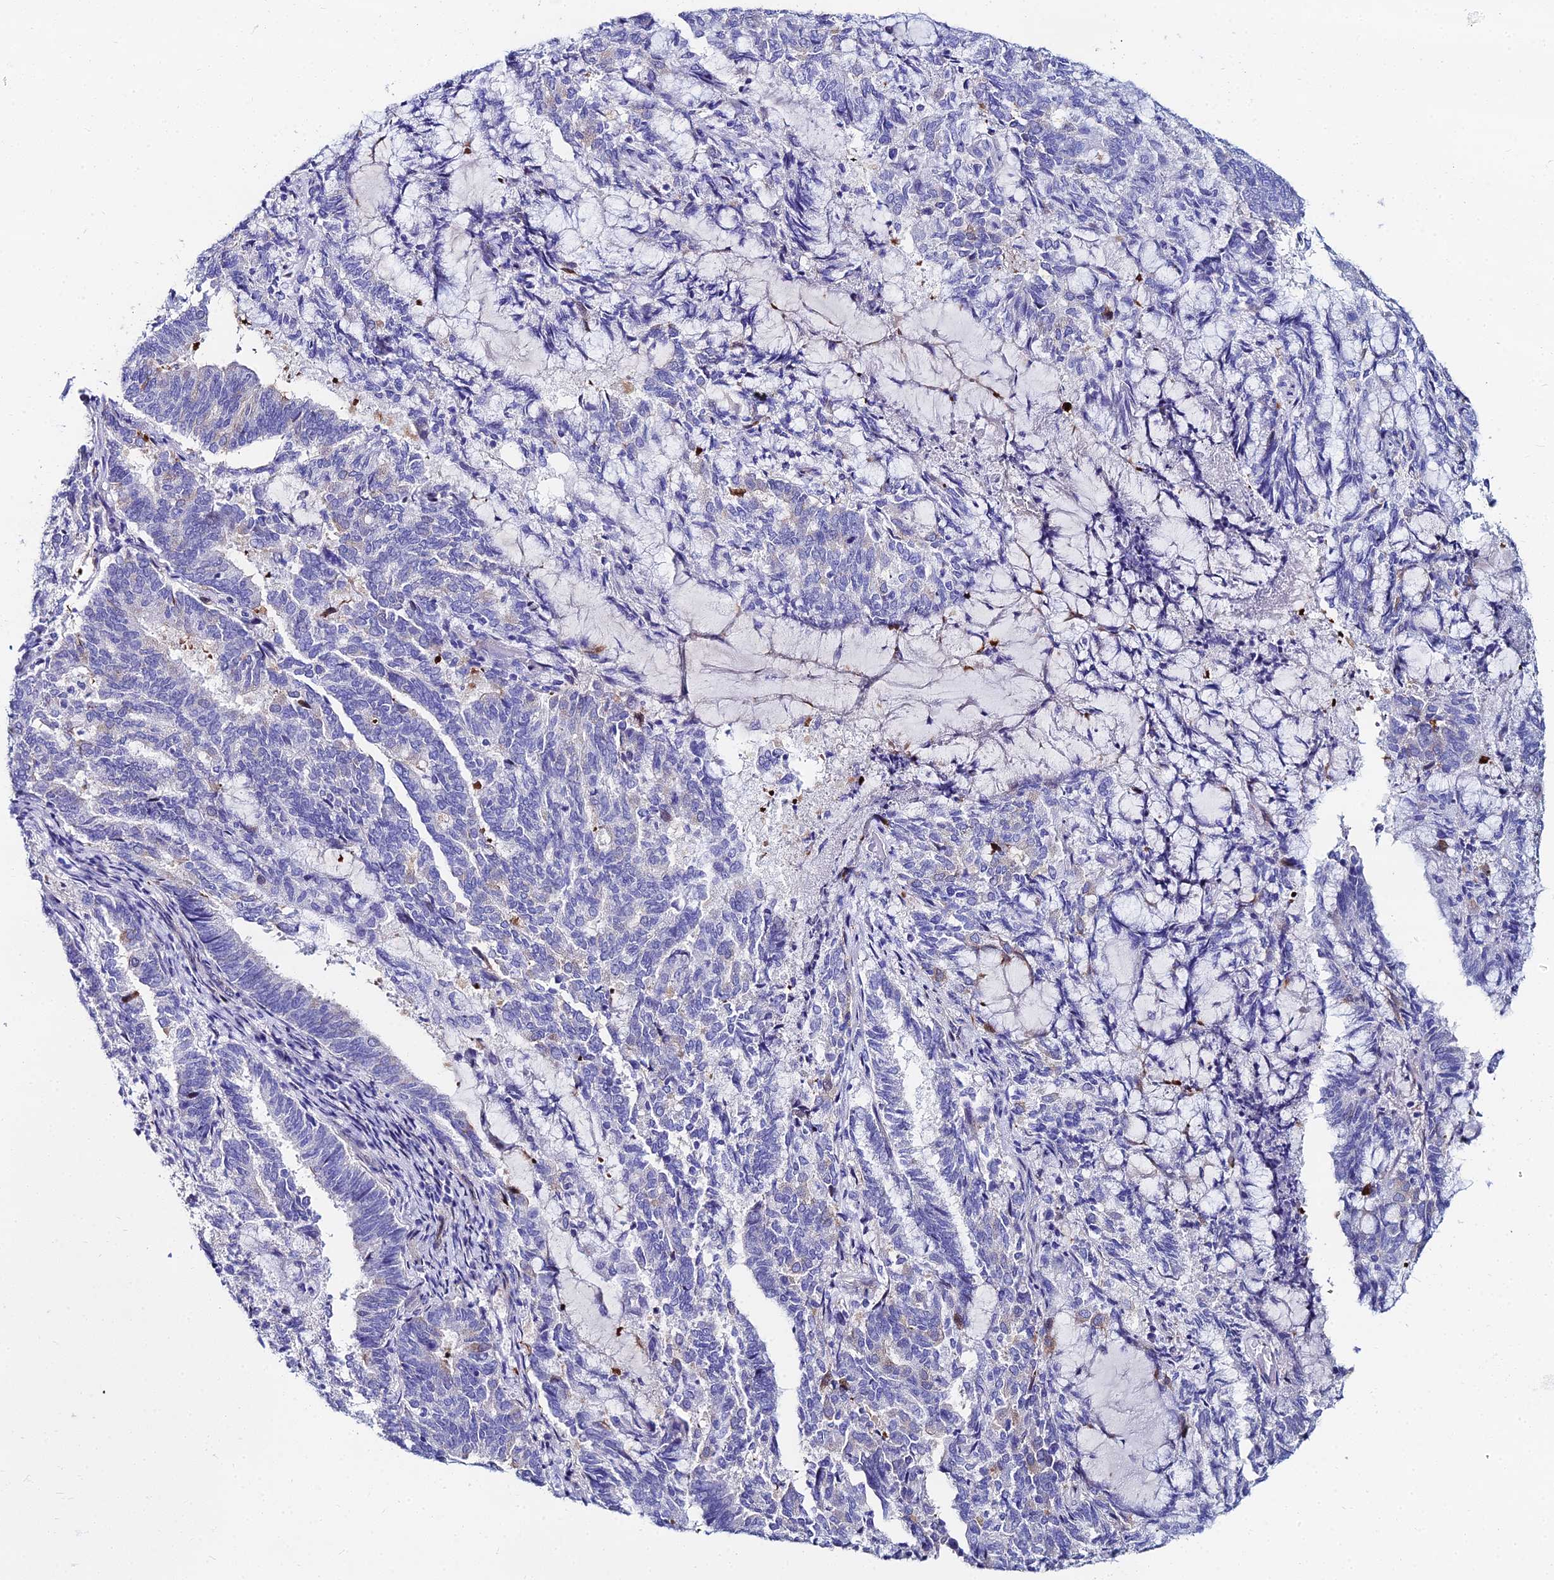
{"staining": {"intensity": "negative", "quantity": "none", "location": "none"}, "tissue": "endometrial cancer", "cell_type": "Tumor cells", "image_type": "cancer", "snomed": [{"axis": "morphology", "description": "Adenocarcinoma, NOS"}, {"axis": "topography", "description": "Endometrium"}], "caption": "High power microscopy image of an immunohistochemistry micrograph of adenocarcinoma (endometrial), revealing no significant expression in tumor cells.", "gene": "HSPA1L", "patient": {"sex": "female", "age": 80}}